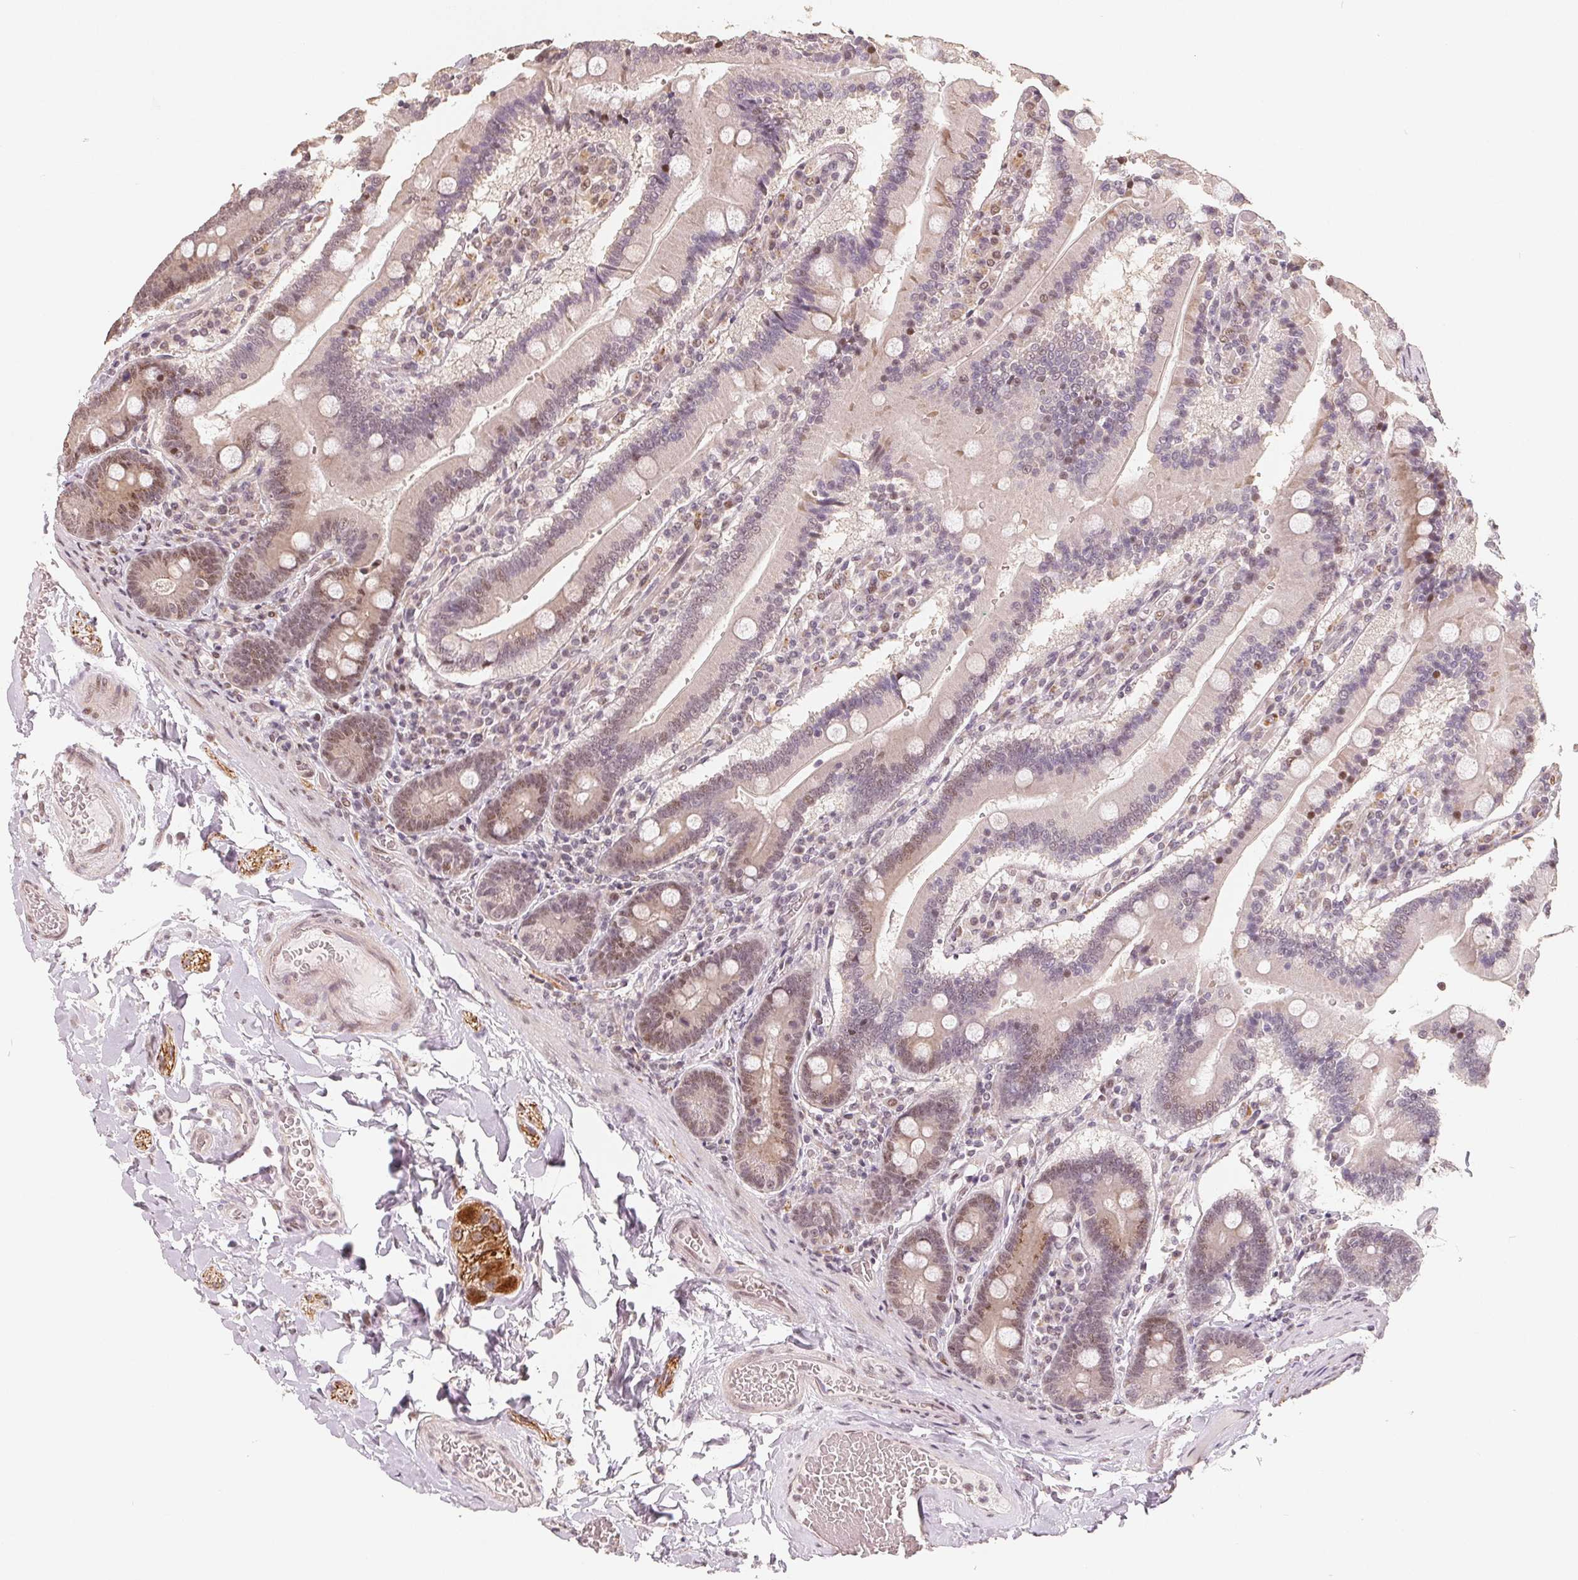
{"staining": {"intensity": "weak", "quantity": "25%-75%", "location": "nuclear"}, "tissue": "duodenum", "cell_type": "Glandular cells", "image_type": "normal", "snomed": [{"axis": "morphology", "description": "Normal tissue, NOS"}, {"axis": "topography", "description": "Duodenum"}], "caption": "There is low levels of weak nuclear expression in glandular cells of benign duodenum, as demonstrated by immunohistochemical staining (brown color).", "gene": "CCDC138", "patient": {"sex": "female", "age": 62}}